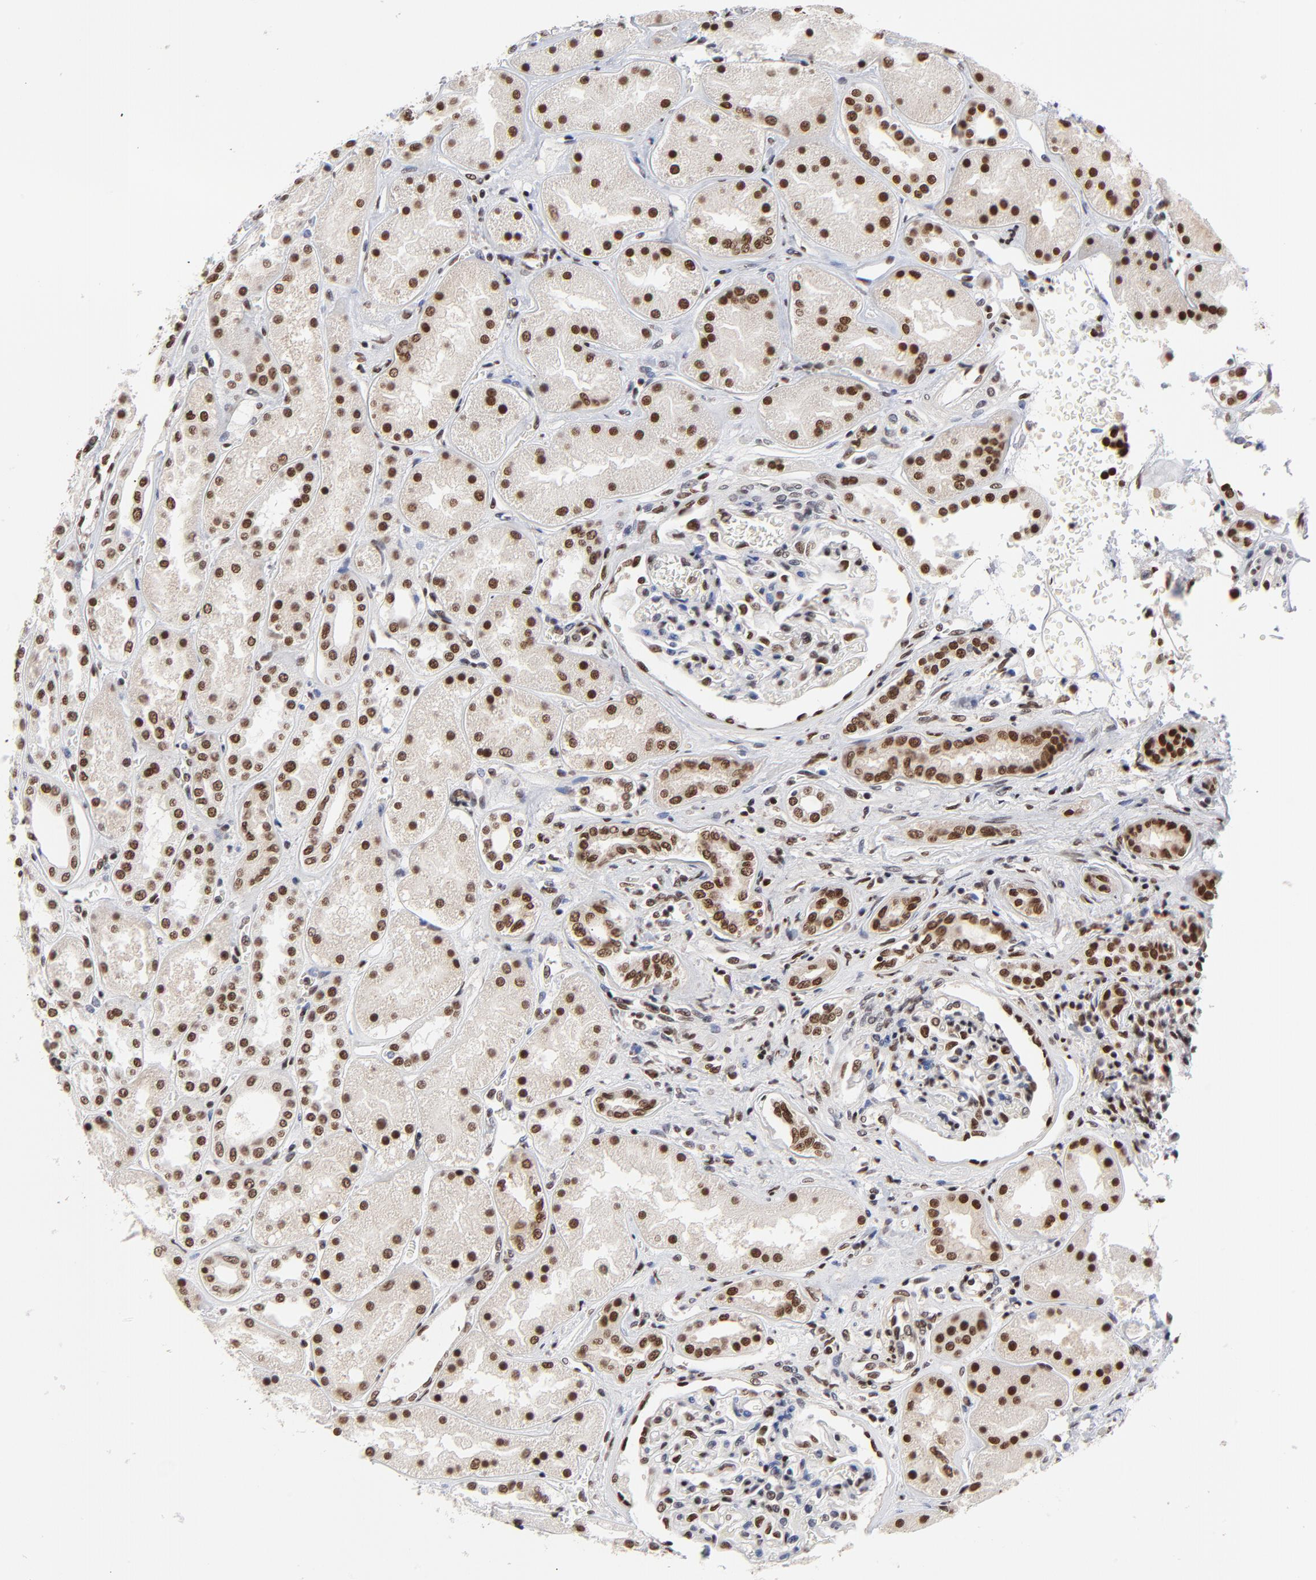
{"staining": {"intensity": "moderate", "quantity": "25%-75%", "location": "nuclear"}, "tissue": "kidney", "cell_type": "Cells in glomeruli", "image_type": "normal", "snomed": [{"axis": "morphology", "description": "Normal tissue, NOS"}, {"axis": "topography", "description": "Kidney"}], "caption": "A medium amount of moderate nuclear expression is seen in approximately 25%-75% of cells in glomeruli in unremarkable kidney. Using DAB (brown) and hematoxylin (blue) stains, captured at high magnification using brightfield microscopy.", "gene": "ZMYM3", "patient": {"sex": "male", "age": 28}}